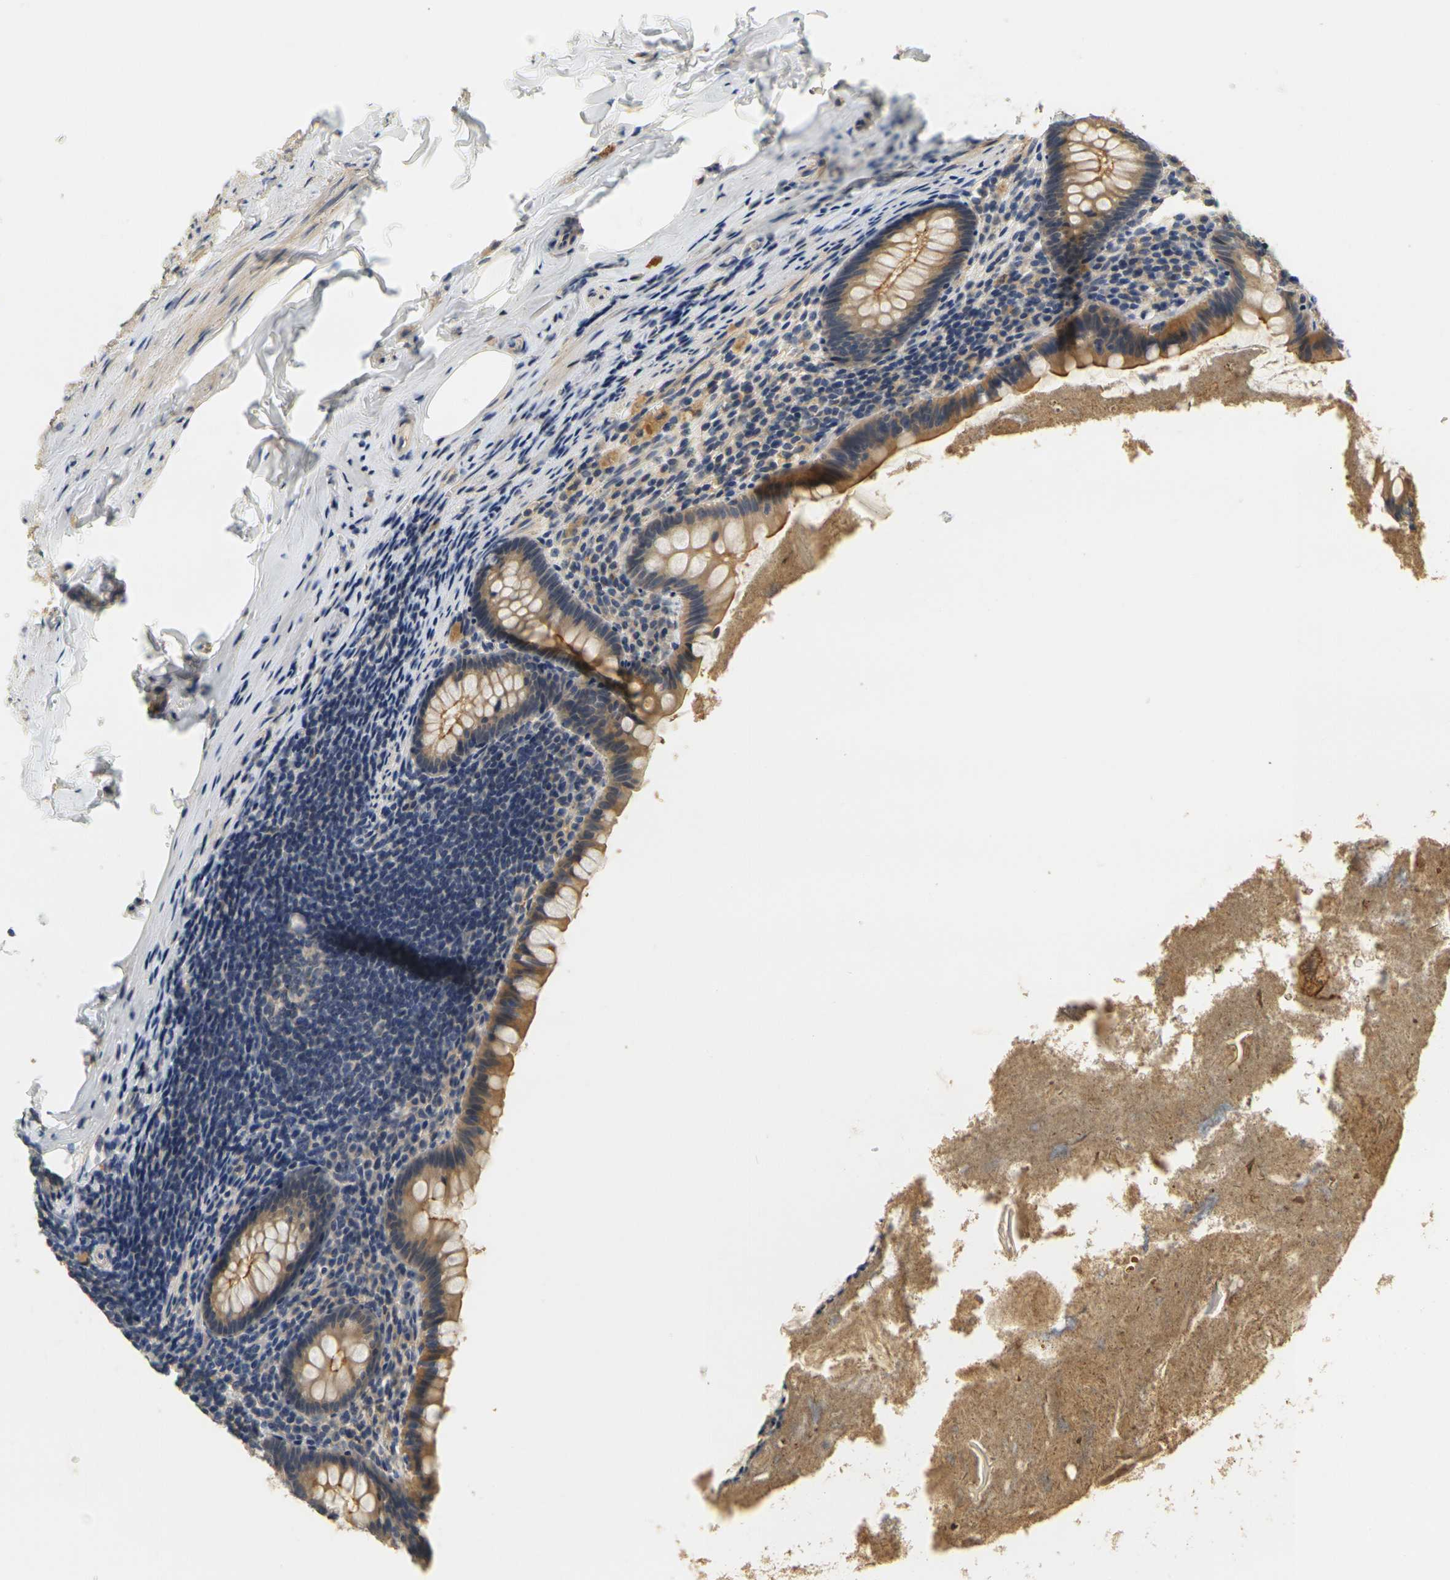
{"staining": {"intensity": "moderate", "quantity": ">75%", "location": "cytoplasmic/membranous"}, "tissue": "appendix", "cell_type": "Glandular cells", "image_type": "normal", "snomed": [{"axis": "morphology", "description": "Normal tissue, NOS"}, {"axis": "topography", "description": "Appendix"}], "caption": "IHC micrograph of unremarkable appendix stained for a protein (brown), which displays medium levels of moderate cytoplasmic/membranous staining in approximately >75% of glandular cells.", "gene": "GDAP1", "patient": {"sex": "male", "age": 52}}